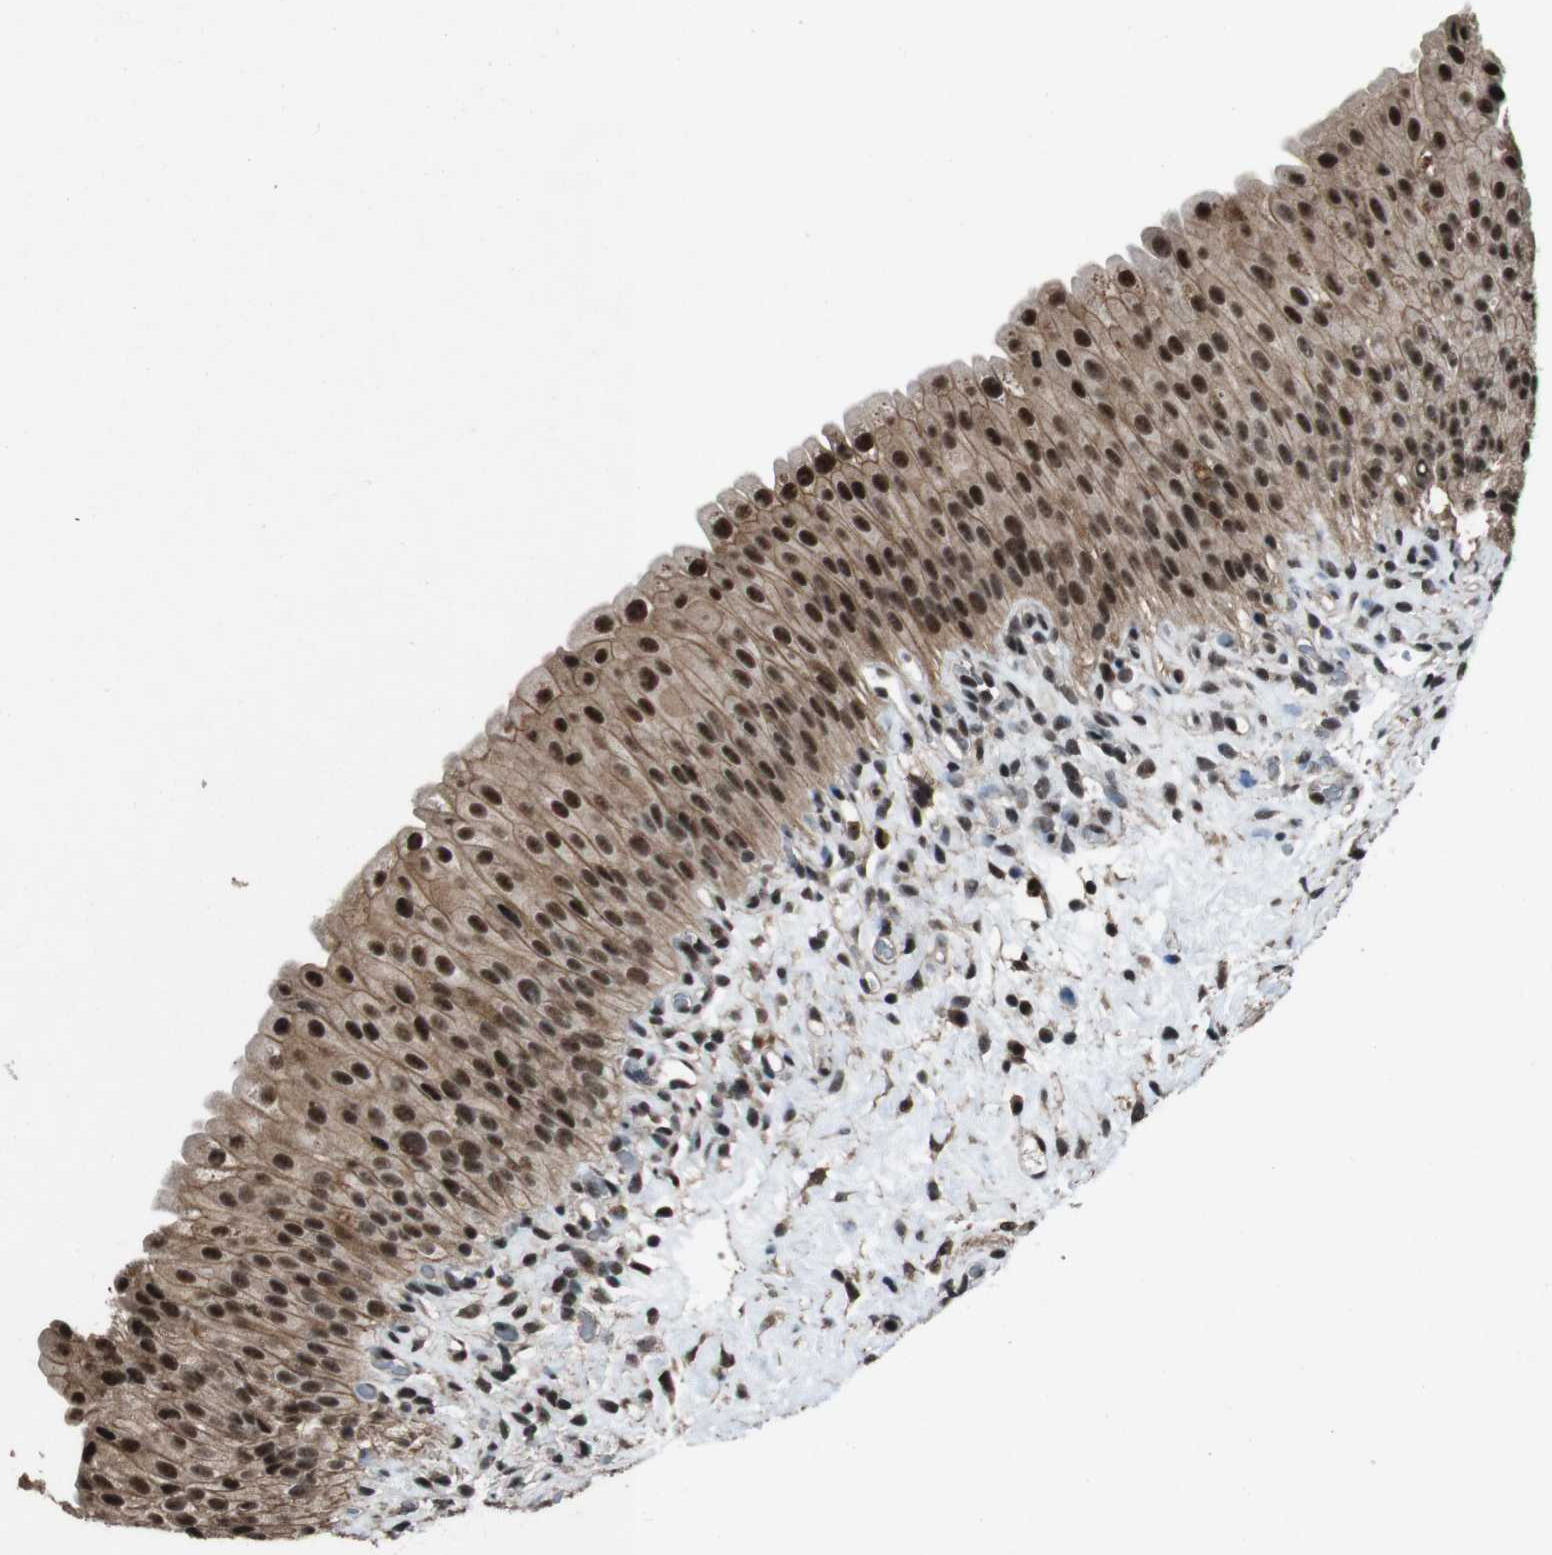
{"staining": {"intensity": "strong", "quantity": ">75%", "location": "cytoplasmic/membranous,nuclear"}, "tissue": "urinary bladder", "cell_type": "Urothelial cells", "image_type": "normal", "snomed": [{"axis": "morphology", "description": "Normal tissue, NOS"}, {"axis": "morphology", "description": "Urothelial carcinoma, High grade"}, {"axis": "topography", "description": "Urinary bladder"}], "caption": "High-magnification brightfield microscopy of benign urinary bladder stained with DAB (brown) and counterstained with hematoxylin (blue). urothelial cells exhibit strong cytoplasmic/membranous,nuclear staining is seen in about>75% of cells. The protein of interest is stained brown, and the nuclei are stained in blue (DAB IHC with brightfield microscopy, high magnification).", "gene": "NR4A2", "patient": {"sex": "male", "age": 46}}